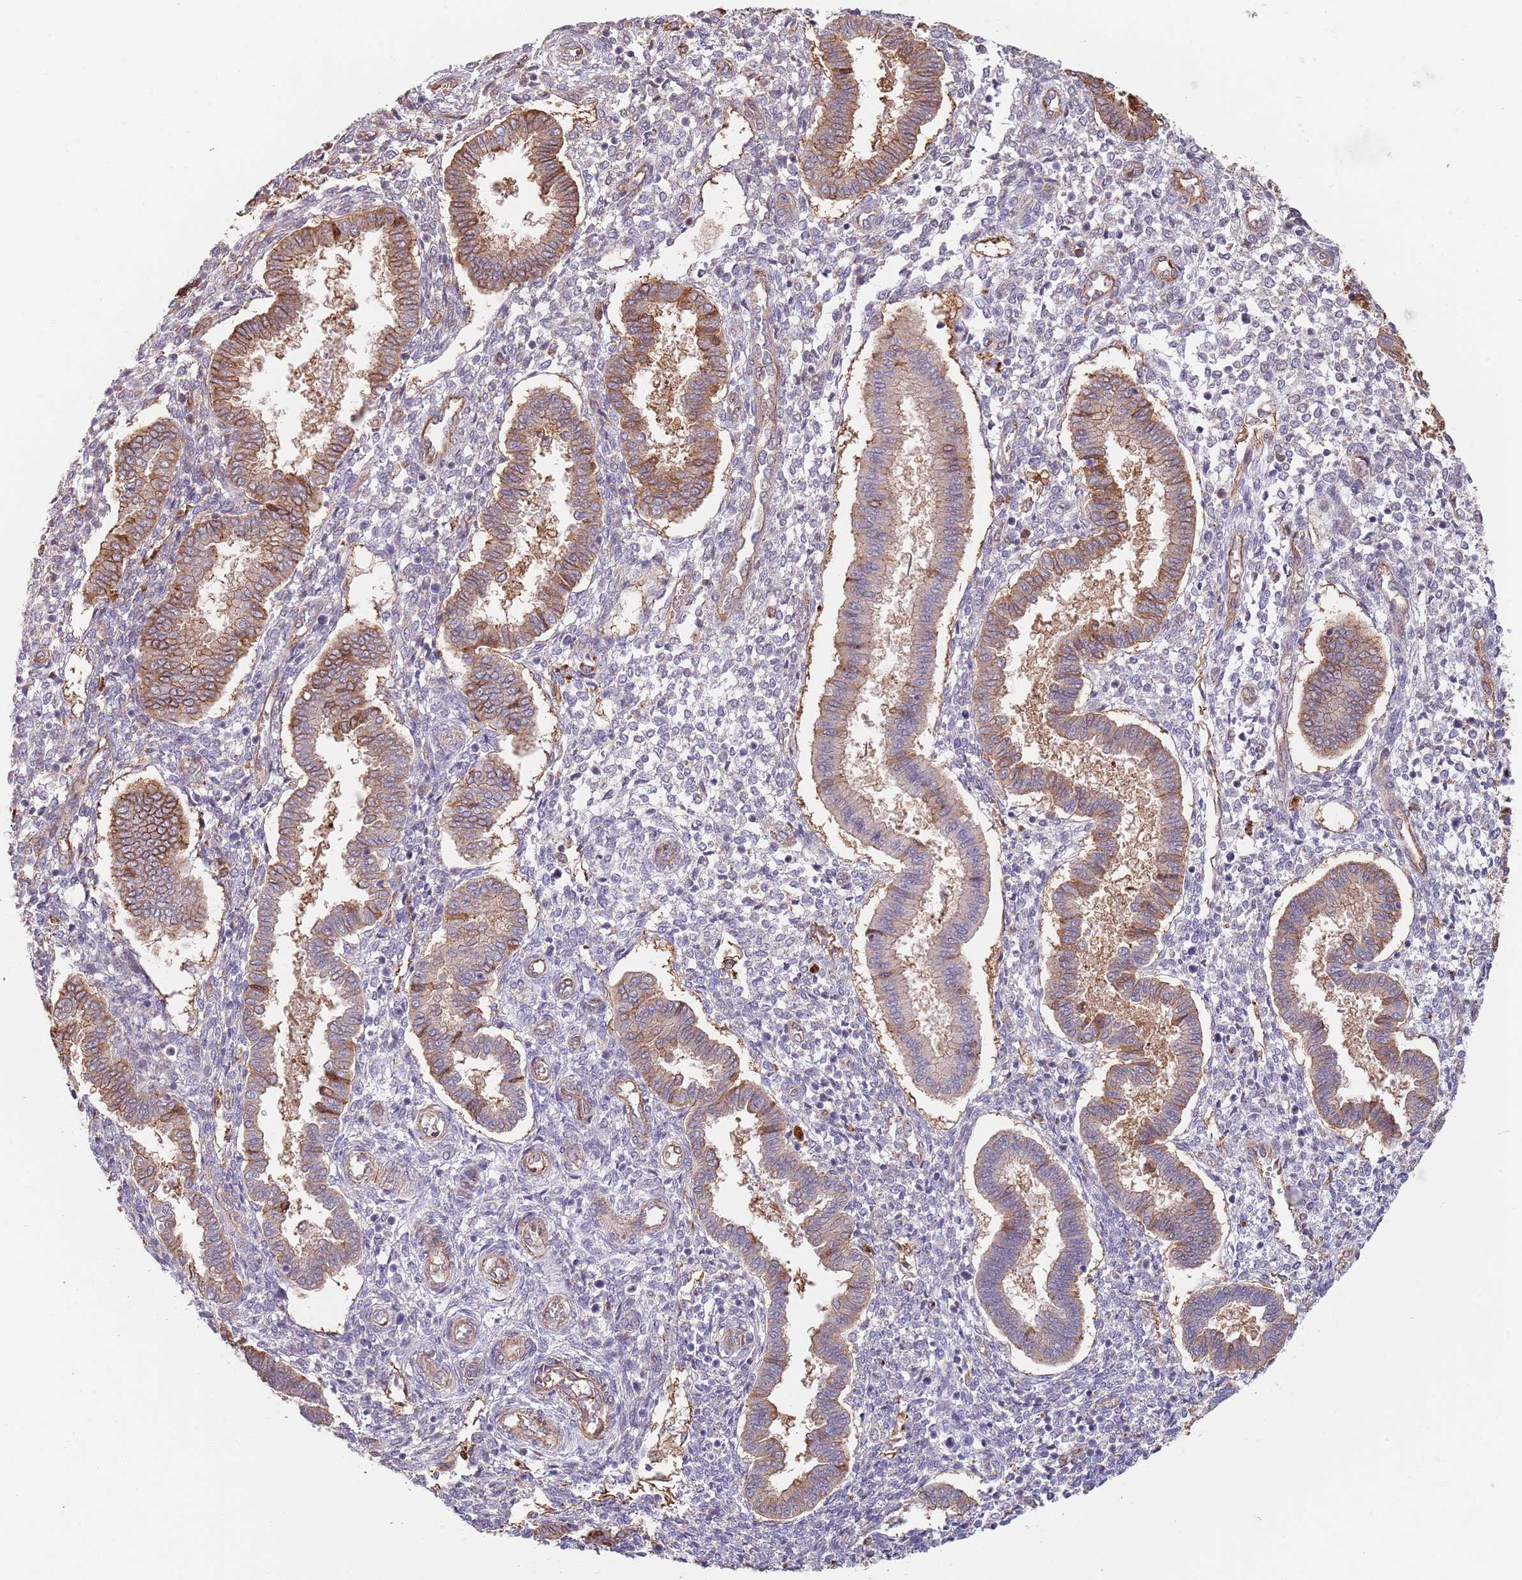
{"staining": {"intensity": "weak", "quantity": ">75%", "location": "nuclear"}, "tissue": "endometrium", "cell_type": "Cells in endometrial stroma", "image_type": "normal", "snomed": [{"axis": "morphology", "description": "Normal tissue, NOS"}, {"axis": "topography", "description": "Endometrium"}], "caption": "Immunohistochemistry of unremarkable human endometrium displays low levels of weak nuclear positivity in approximately >75% of cells in endometrial stroma.", "gene": "BPNT1", "patient": {"sex": "female", "age": 24}}